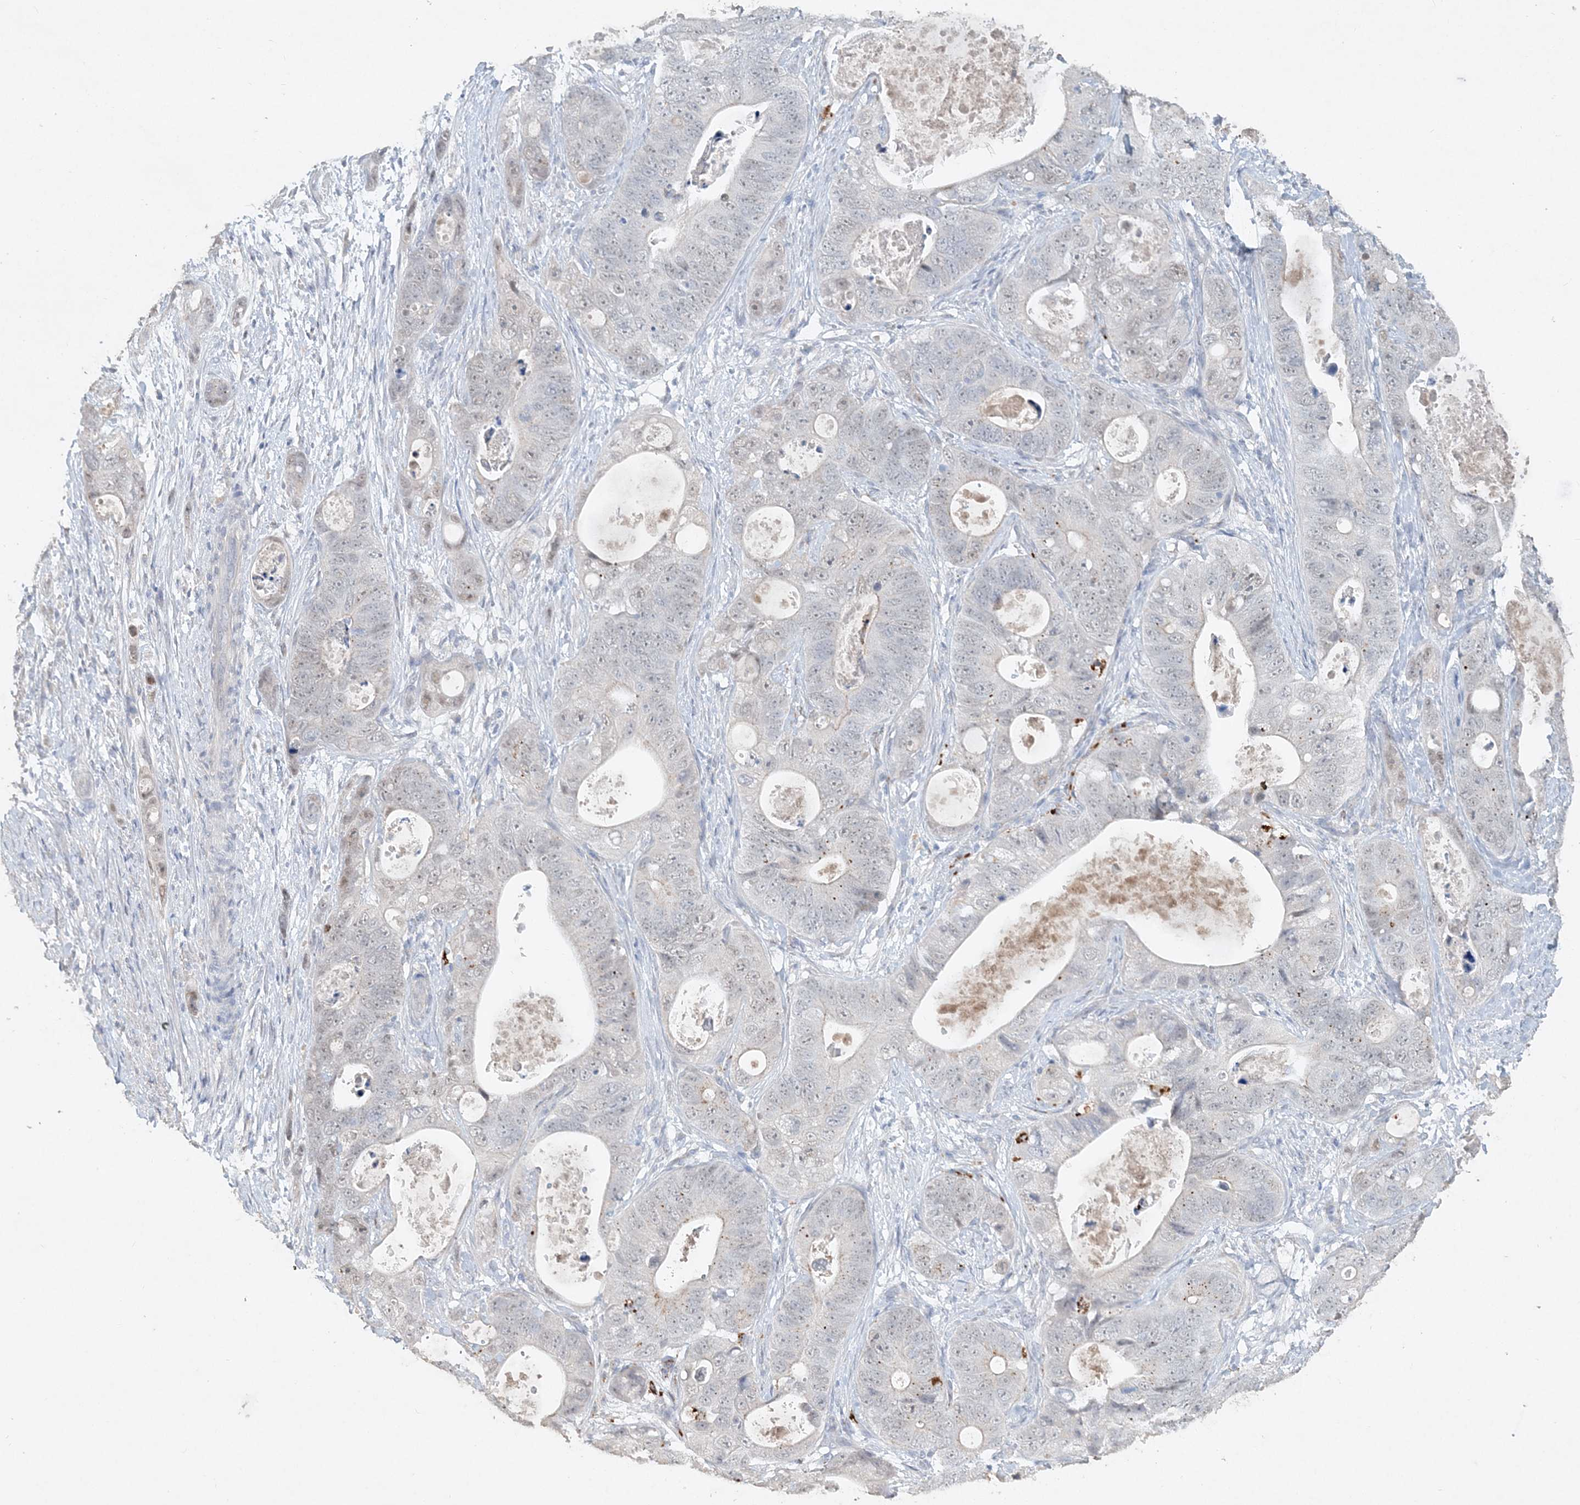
{"staining": {"intensity": "weak", "quantity": "<25%", "location": "cytoplasmic/membranous"}, "tissue": "stomach cancer", "cell_type": "Tumor cells", "image_type": "cancer", "snomed": [{"axis": "morphology", "description": "Adenocarcinoma, NOS"}, {"axis": "topography", "description": "Stomach"}], "caption": "Immunohistochemistry of human stomach cancer displays no staining in tumor cells.", "gene": "DNAH5", "patient": {"sex": "female", "age": 89}}